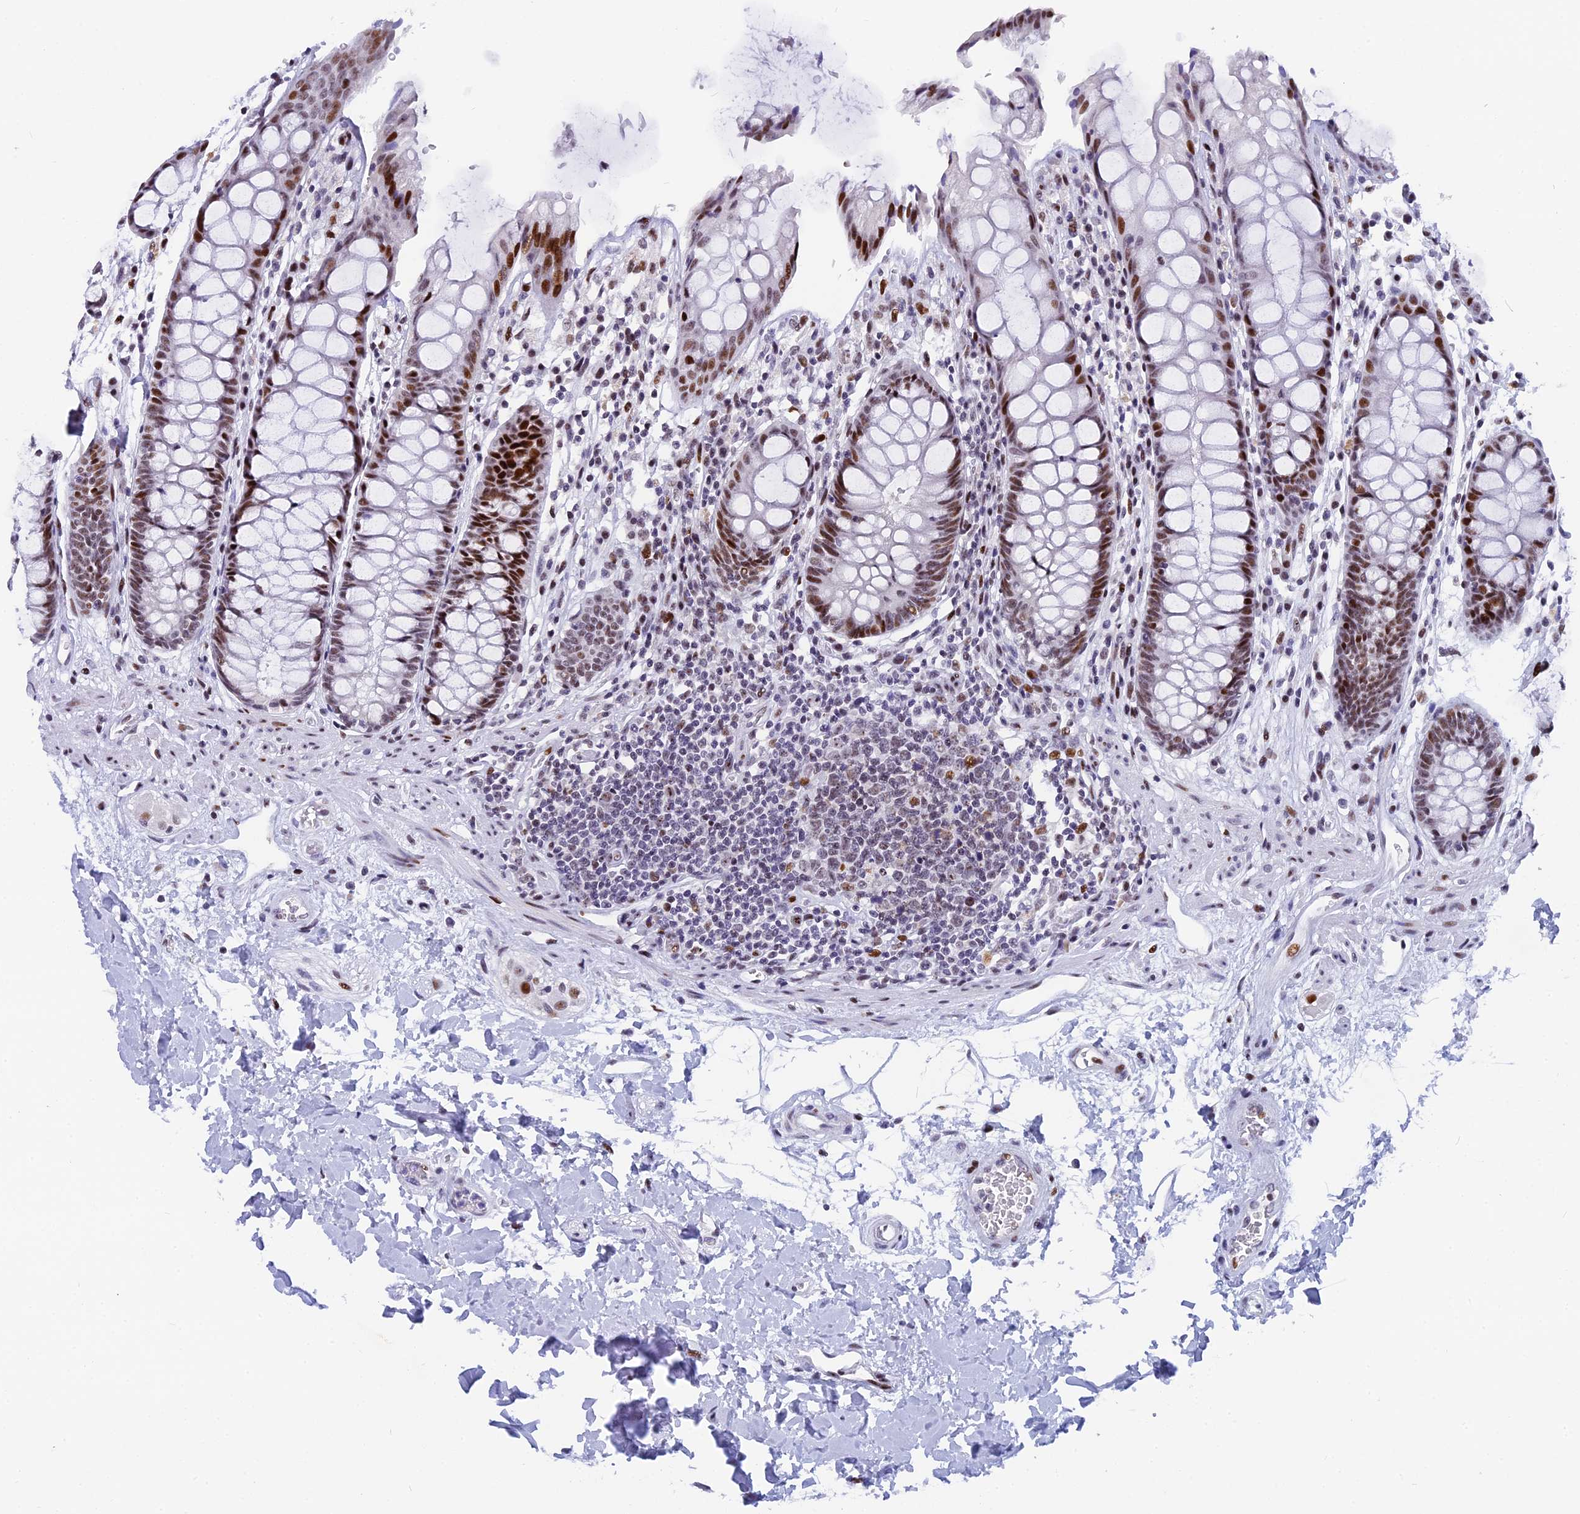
{"staining": {"intensity": "strong", "quantity": ">75%", "location": "nuclear"}, "tissue": "rectum", "cell_type": "Glandular cells", "image_type": "normal", "snomed": [{"axis": "morphology", "description": "Normal tissue, NOS"}, {"axis": "topography", "description": "Rectum"}], "caption": "Immunohistochemical staining of unremarkable rectum demonstrates strong nuclear protein expression in about >75% of glandular cells. (IHC, brightfield microscopy, high magnification).", "gene": "NSA2", "patient": {"sex": "male", "age": 64}}